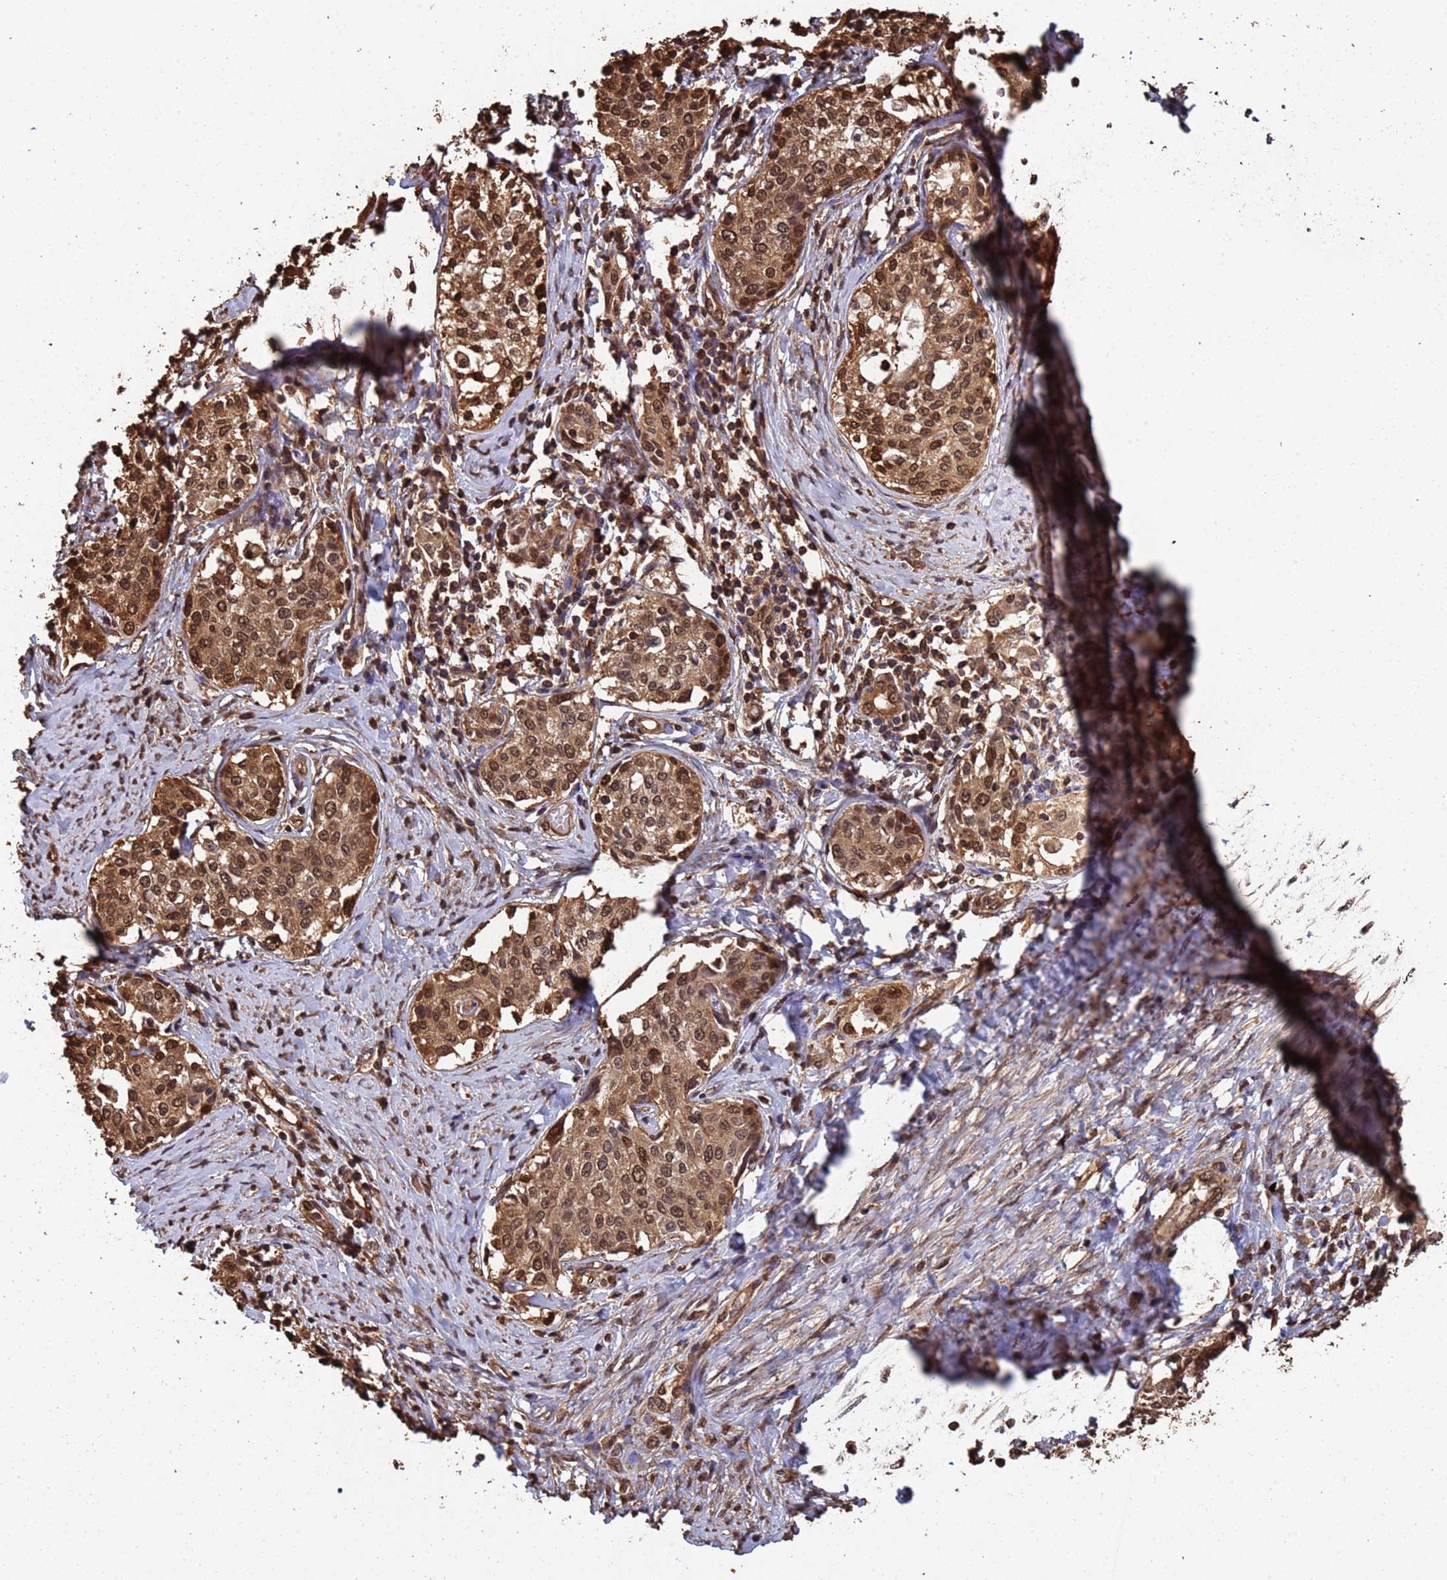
{"staining": {"intensity": "moderate", "quantity": ">75%", "location": "cytoplasmic/membranous,nuclear"}, "tissue": "cervical cancer", "cell_type": "Tumor cells", "image_type": "cancer", "snomed": [{"axis": "morphology", "description": "Squamous cell carcinoma, NOS"}, {"axis": "morphology", "description": "Adenocarcinoma, NOS"}, {"axis": "topography", "description": "Cervix"}], "caption": "IHC photomicrograph of neoplastic tissue: squamous cell carcinoma (cervical) stained using immunohistochemistry (IHC) demonstrates medium levels of moderate protein expression localized specifically in the cytoplasmic/membranous and nuclear of tumor cells, appearing as a cytoplasmic/membranous and nuclear brown color.", "gene": "SUMO4", "patient": {"sex": "female", "age": 52}}